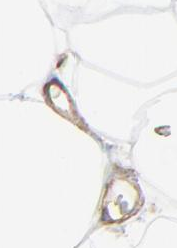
{"staining": {"intensity": "negative", "quantity": "none", "location": "none"}, "tissue": "adipose tissue", "cell_type": "Adipocytes", "image_type": "normal", "snomed": [{"axis": "morphology", "description": "Normal tissue, NOS"}, {"axis": "morphology", "description": "Duct carcinoma"}, {"axis": "topography", "description": "Breast"}, {"axis": "topography", "description": "Adipose tissue"}], "caption": "Immunohistochemistry (IHC) micrograph of normal human adipose tissue stained for a protein (brown), which displays no positivity in adipocytes.", "gene": "TAGLN2", "patient": {"sex": "female", "age": 37}}